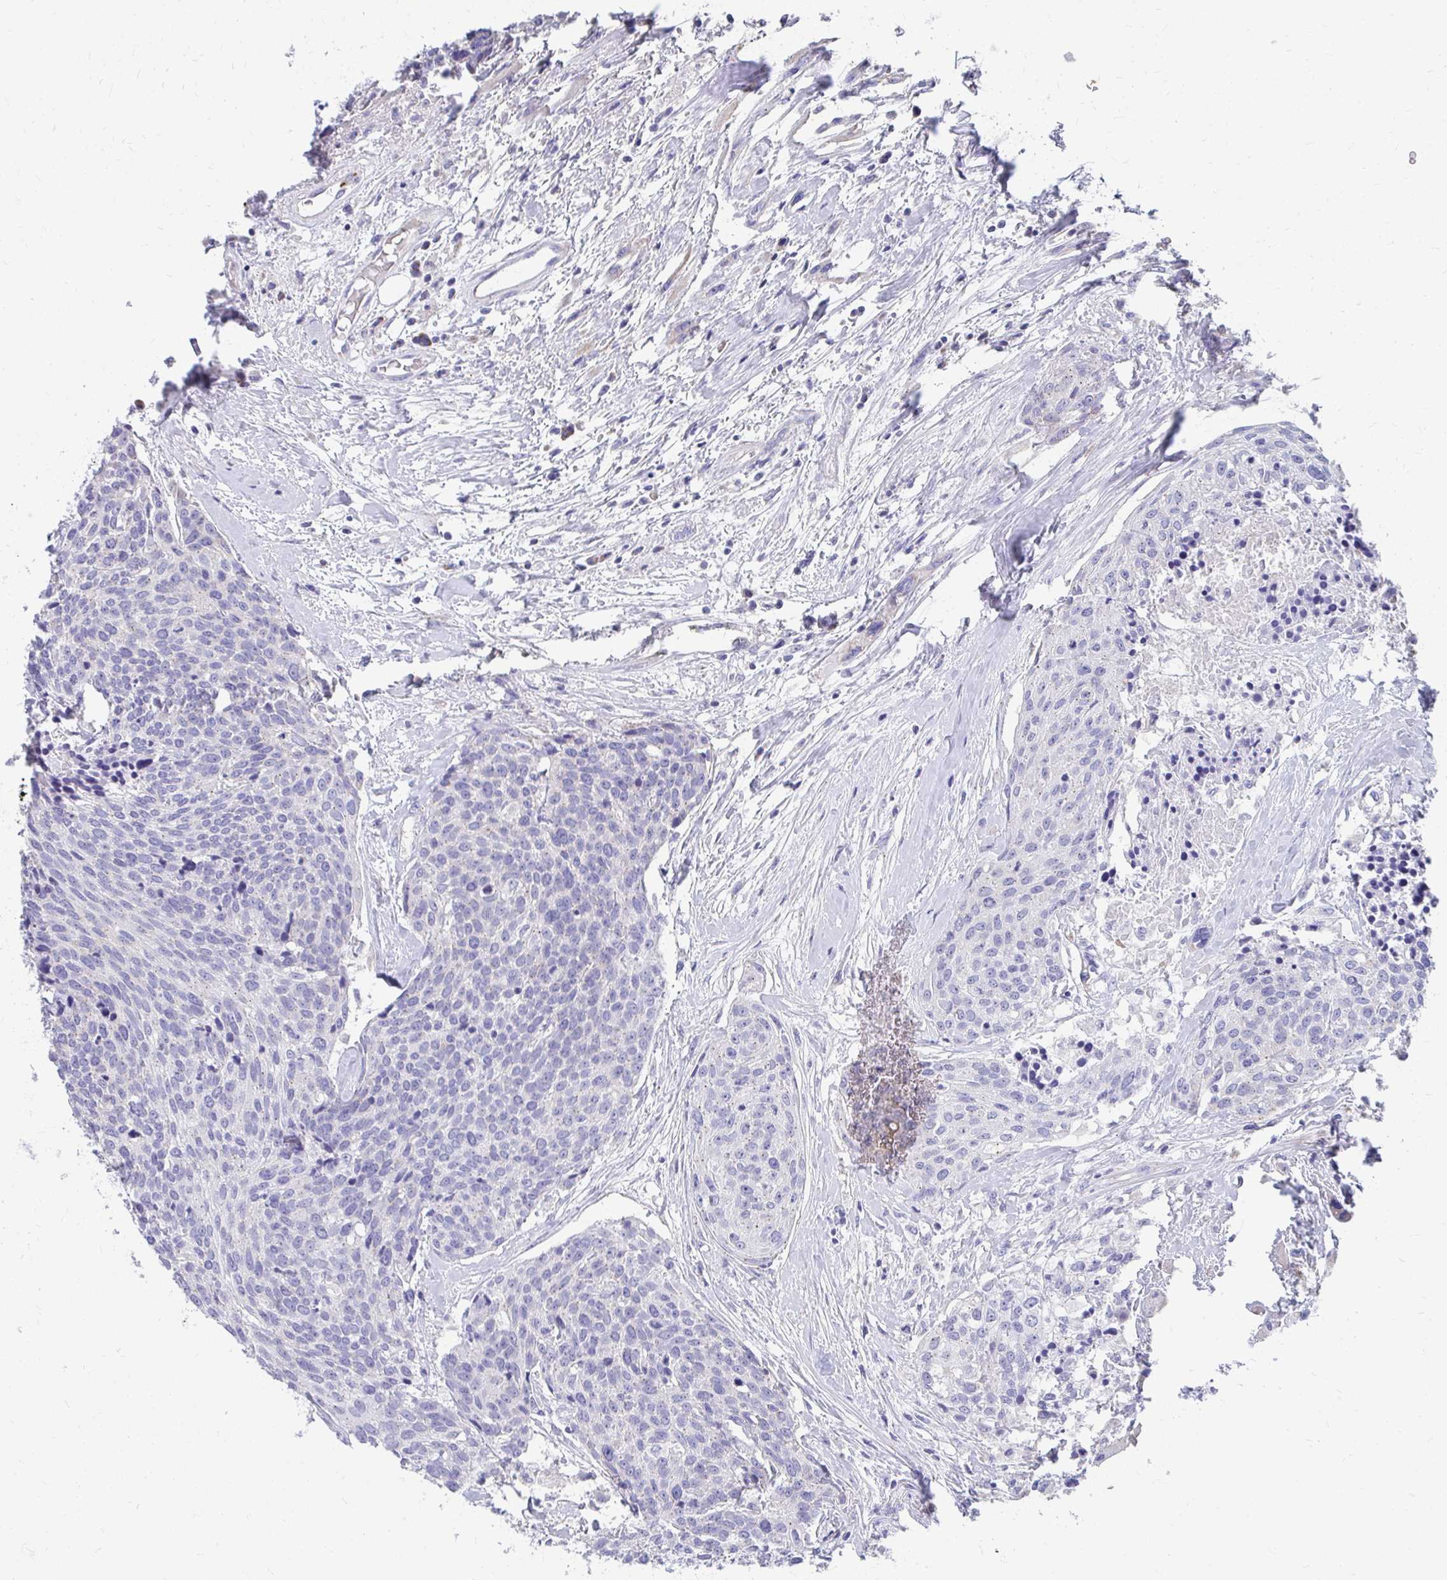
{"staining": {"intensity": "negative", "quantity": "none", "location": "none"}, "tissue": "head and neck cancer", "cell_type": "Tumor cells", "image_type": "cancer", "snomed": [{"axis": "morphology", "description": "Squamous cell carcinoma, NOS"}, {"axis": "topography", "description": "Oral tissue"}, {"axis": "topography", "description": "Head-Neck"}], "caption": "The micrograph displays no significant staining in tumor cells of head and neck cancer (squamous cell carcinoma).", "gene": "TMPRSS2", "patient": {"sex": "male", "age": 64}}